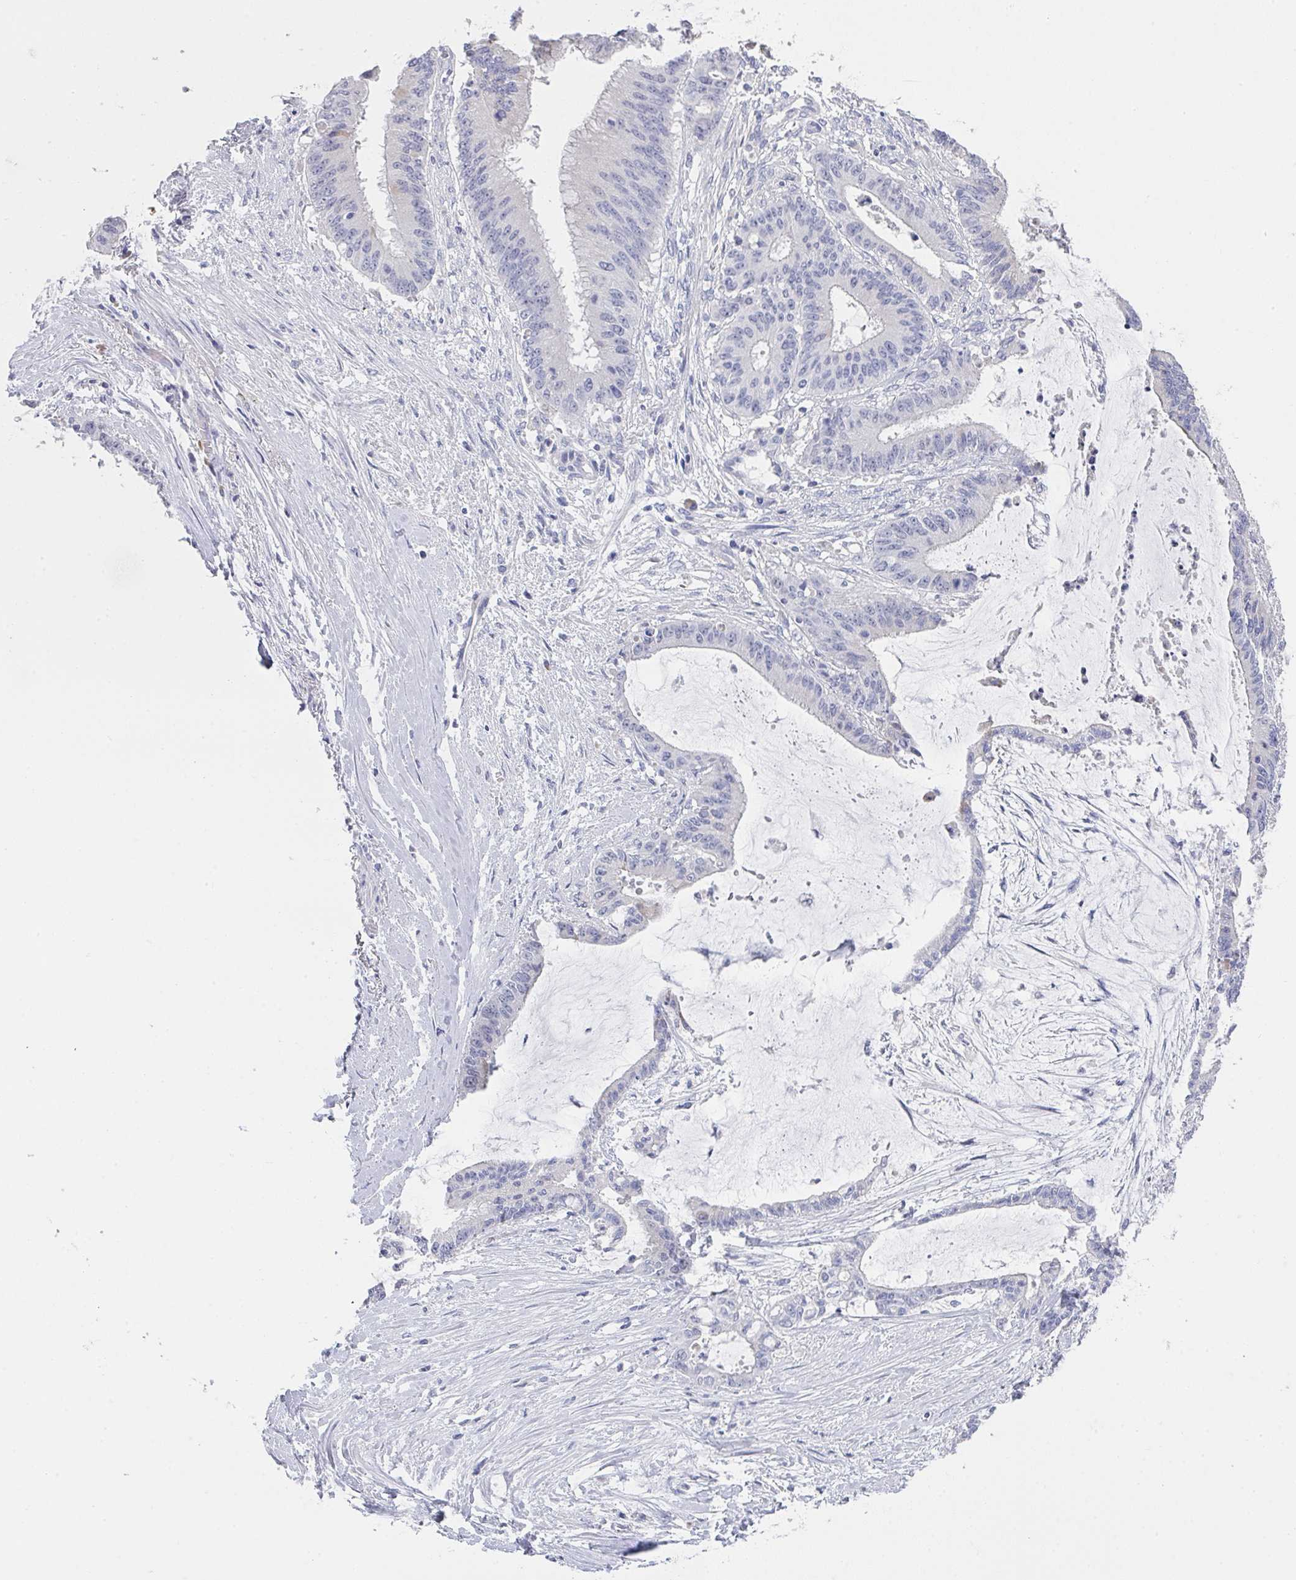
{"staining": {"intensity": "negative", "quantity": "none", "location": "none"}, "tissue": "liver cancer", "cell_type": "Tumor cells", "image_type": "cancer", "snomed": [{"axis": "morphology", "description": "Normal tissue, NOS"}, {"axis": "morphology", "description": "Cholangiocarcinoma"}, {"axis": "topography", "description": "Liver"}, {"axis": "topography", "description": "Peripheral nerve tissue"}], "caption": "Tumor cells show no significant protein staining in liver cancer (cholangiocarcinoma).", "gene": "NOXRED1", "patient": {"sex": "female", "age": 73}}